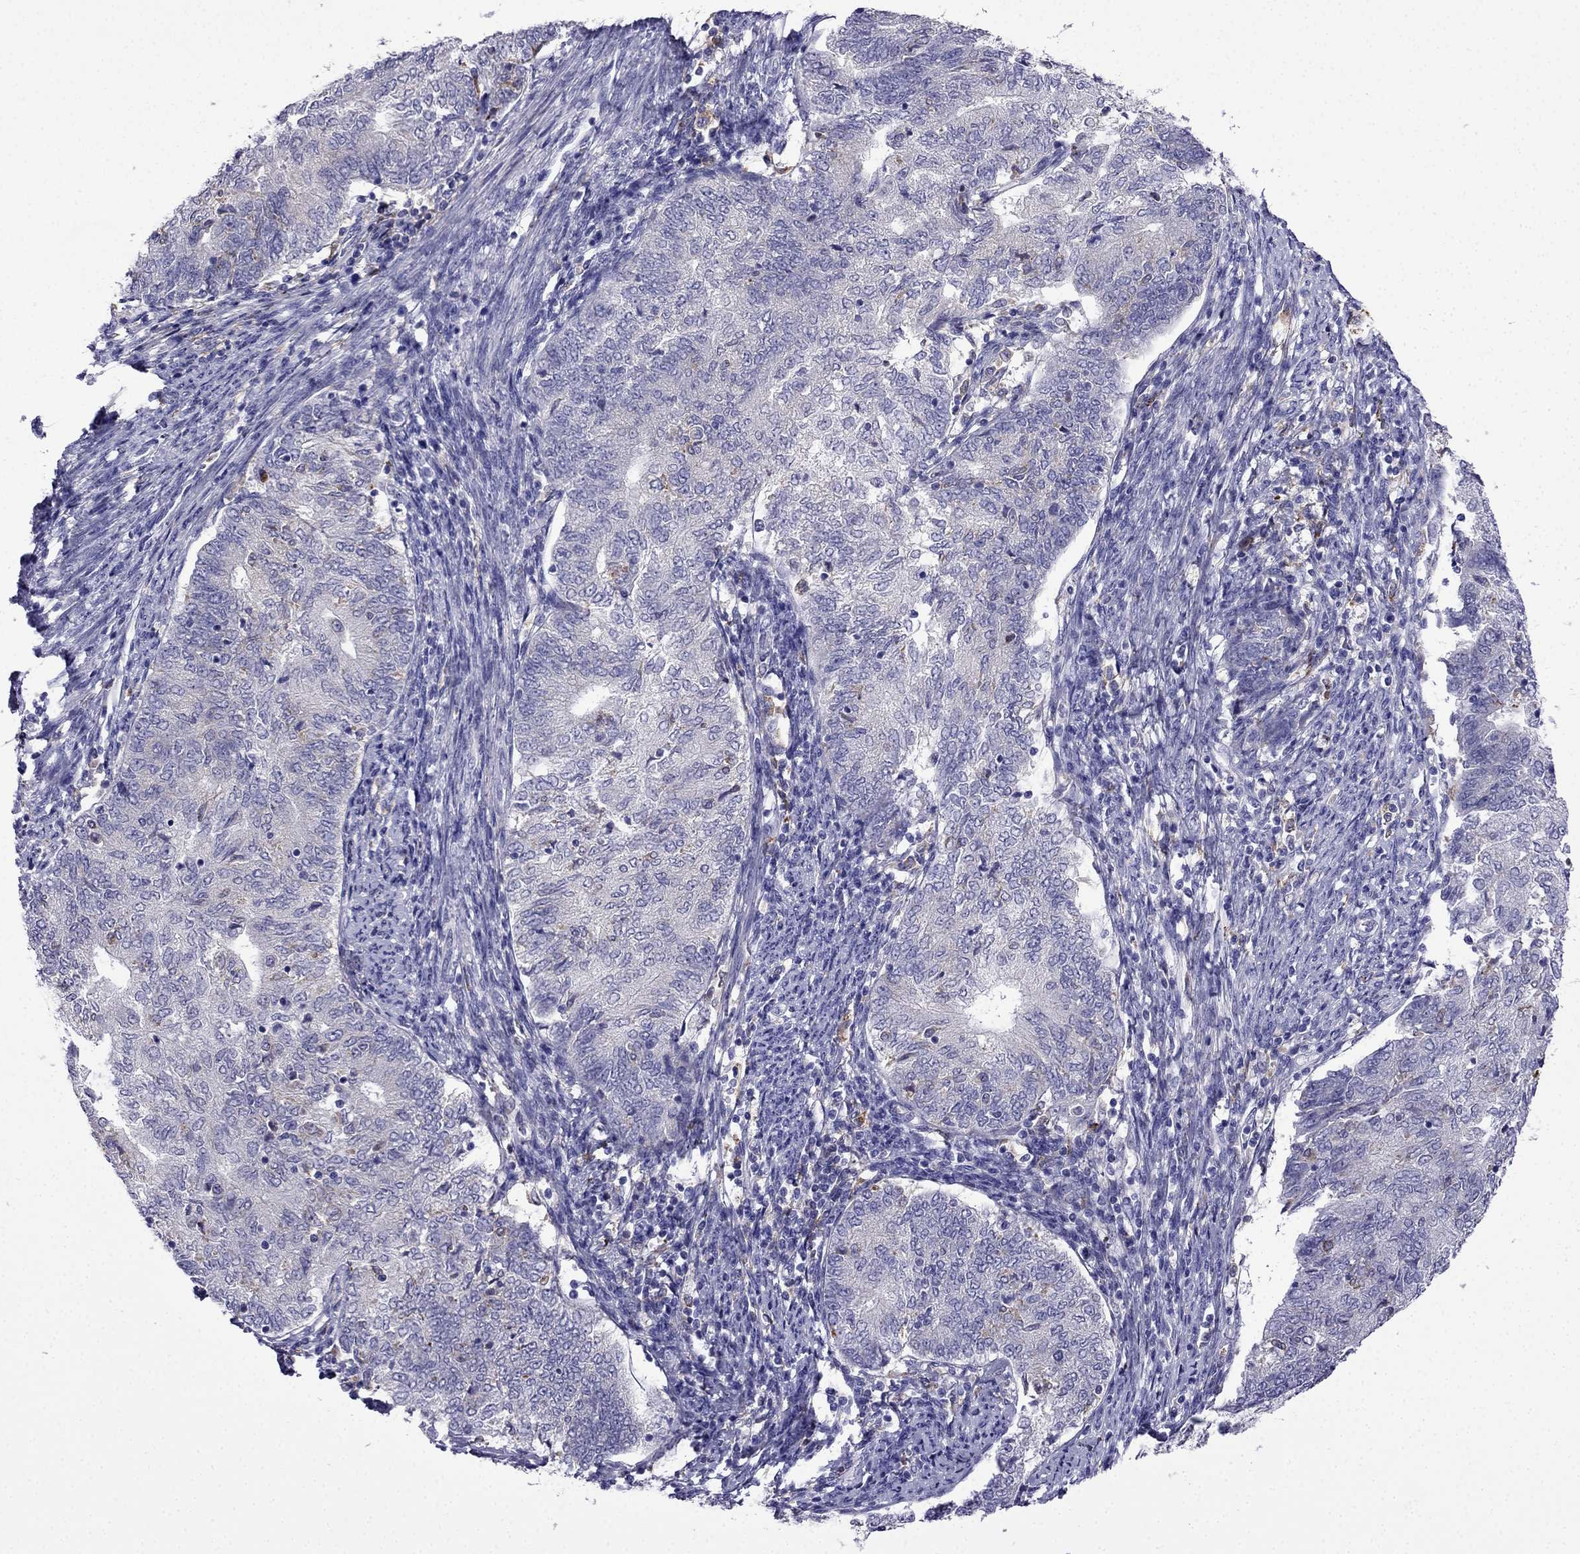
{"staining": {"intensity": "negative", "quantity": "none", "location": "none"}, "tissue": "endometrial cancer", "cell_type": "Tumor cells", "image_type": "cancer", "snomed": [{"axis": "morphology", "description": "Adenocarcinoma, NOS"}, {"axis": "topography", "description": "Endometrium"}], "caption": "Immunohistochemical staining of endometrial cancer shows no significant staining in tumor cells.", "gene": "TSSK4", "patient": {"sex": "female", "age": 65}}